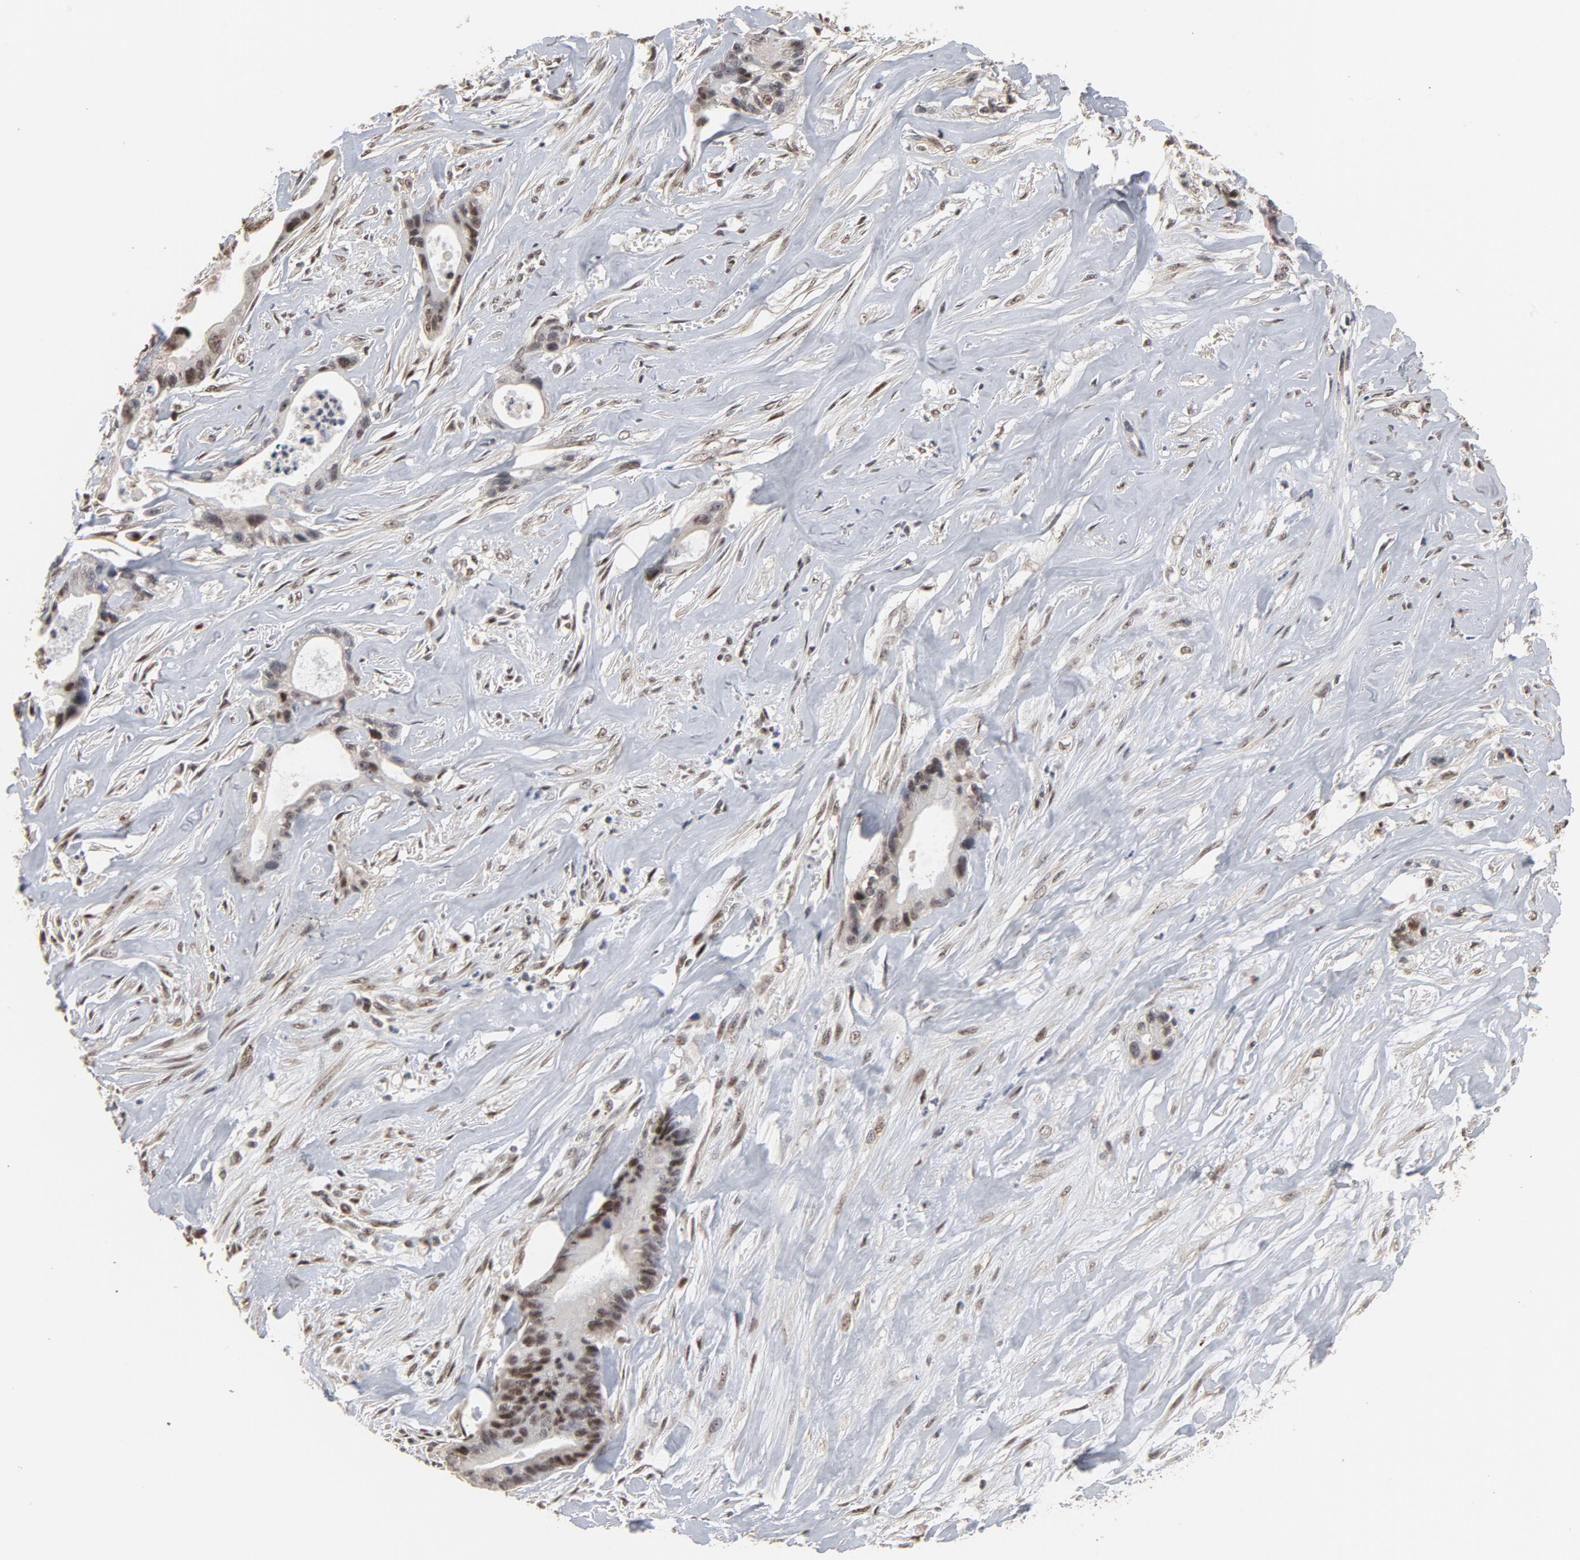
{"staining": {"intensity": "moderate", "quantity": "25%-75%", "location": "nuclear"}, "tissue": "liver cancer", "cell_type": "Tumor cells", "image_type": "cancer", "snomed": [{"axis": "morphology", "description": "Cholangiocarcinoma"}, {"axis": "topography", "description": "Liver"}], "caption": "Immunohistochemical staining of cholangiocarcinoma (liver) demonstrates medium levels of moderate nuclear protein expression in about 25%-75% of tumor cells. Ihc stains the protein of interest in brown and the nuclei are stained blue.", "gene": "TP53RK", "patient": {"sex": "female", "age": 55}}